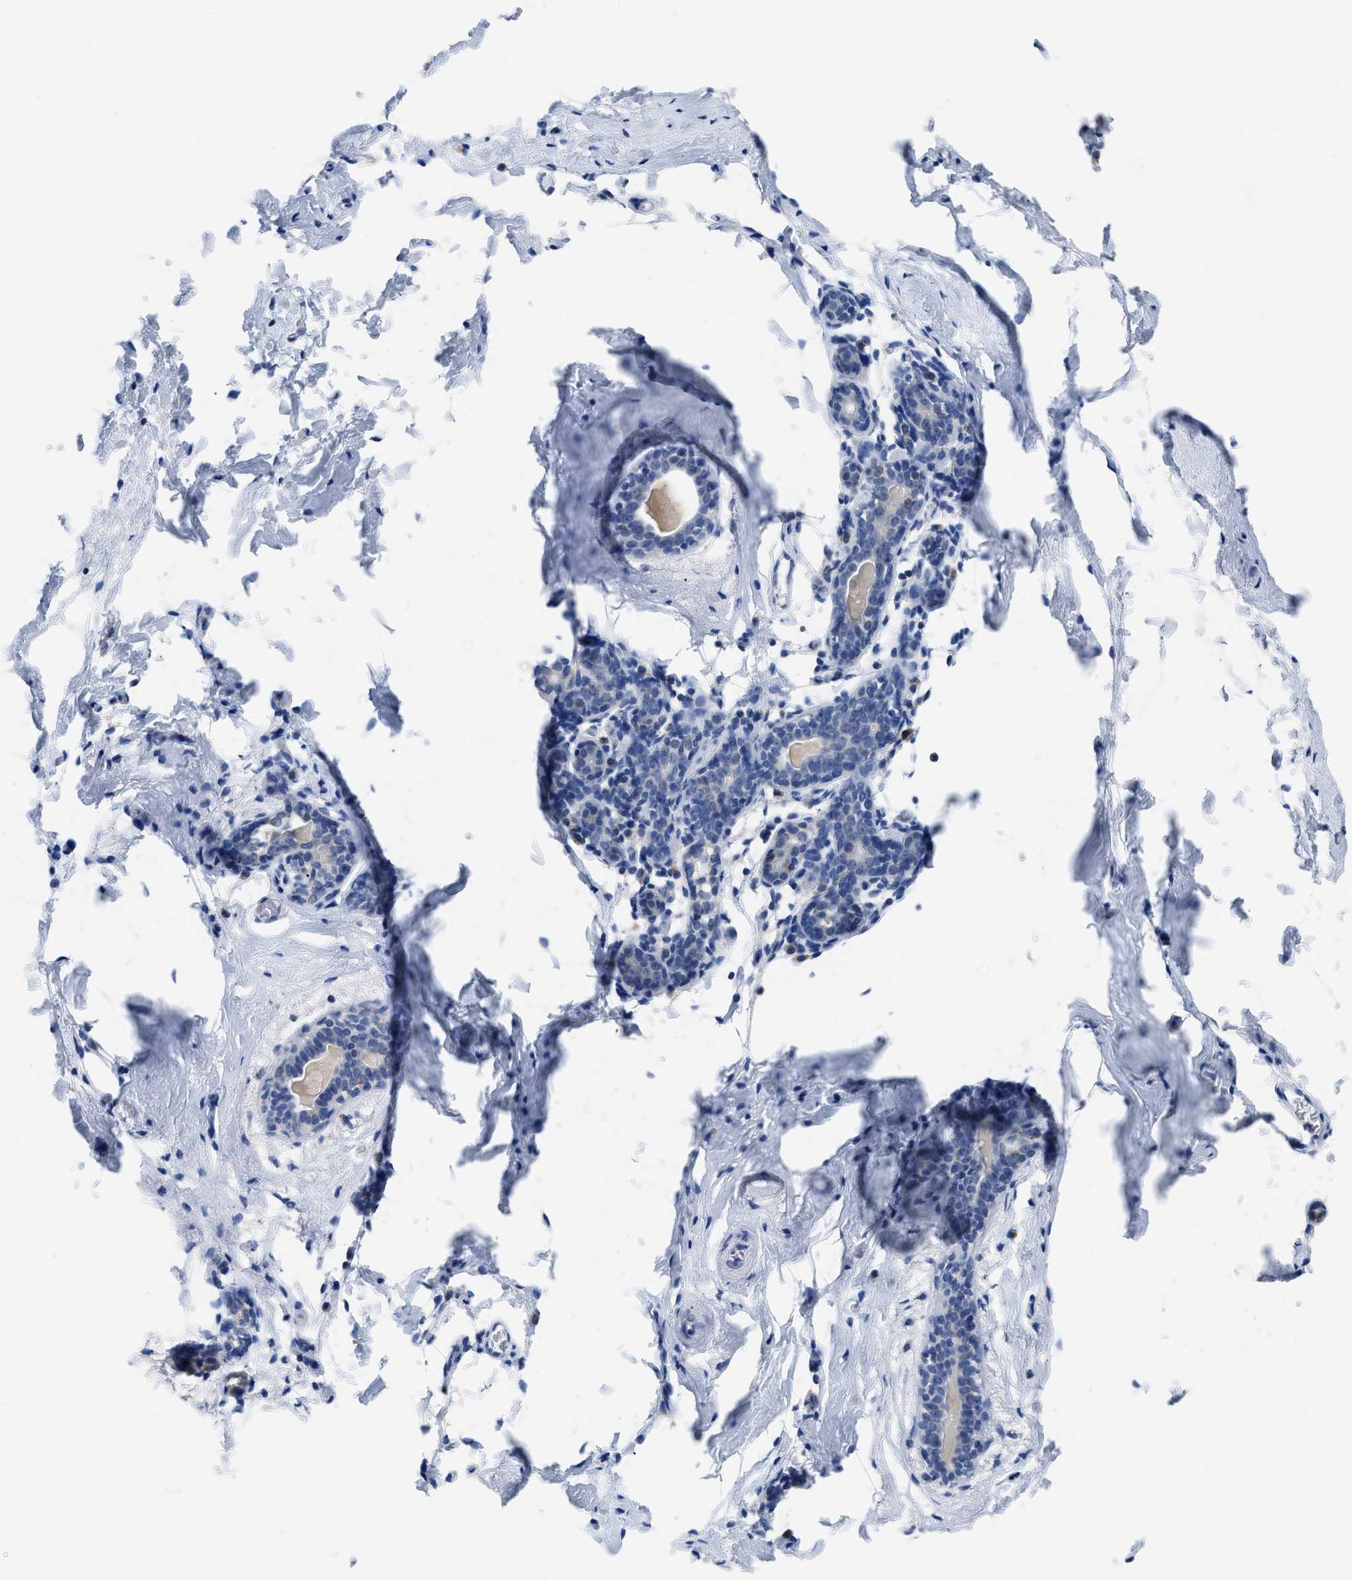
{"staining": {"intensity": "negative", "quantity": "none", "location": "none"}, "tissue": "breast", "cell_type": "Adipocytes", "image_type": "normal", "snomed": [{"axis": "morphology", "description": "Normal tissue, NOS"}, {"axis": "topography", "description": "Breast"}], "caption": "This is an IHC image of unremarkable breast. There is no staining in adipocytes.", "gene": "ETFA", "patient": {"sex": "female", "age": 62}}